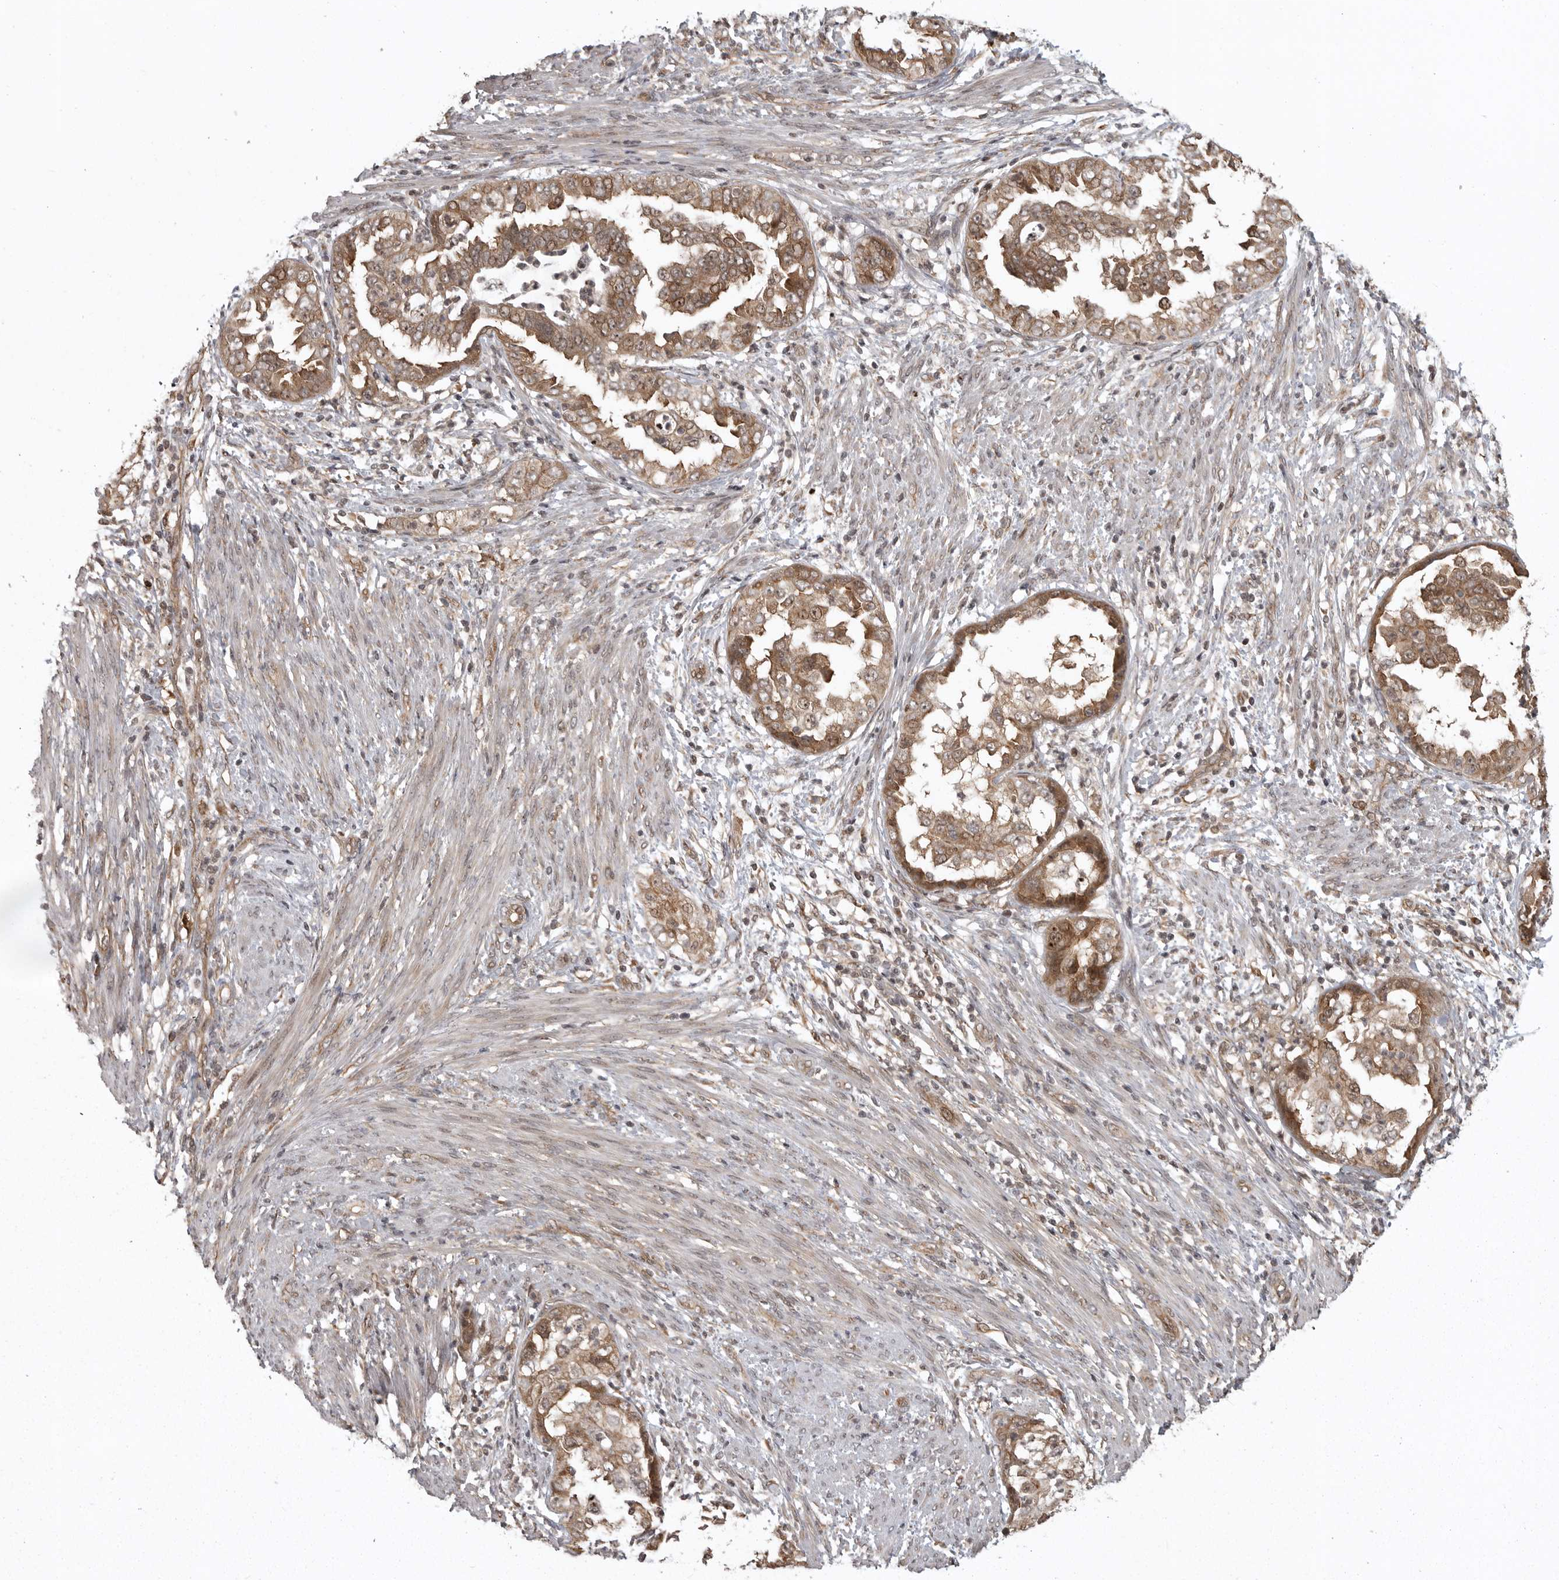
{"staining": {"intensity": "moderate", "quantity": ">75%", "location": "cytoplasmic/membranous"}, "tissue": "endometrial cancer", "cell_type": "Tumor cells", "image_type": "cancer", "snomed": [{"axis": "morphology", "description": "Adenocarcinoma, NOS"}, {"axis": "topography", "description": "Endometrium"}], "caption": "The photomicrograph shows immunohistochemical staining of endometrial adenocarcinoma. There is moderate cytoplasmic/membranous expression is appreciated in approximately >75% of tumor cells.", "gene": "DNAJC8", "patient": {"sex": "female", "age": 85}}